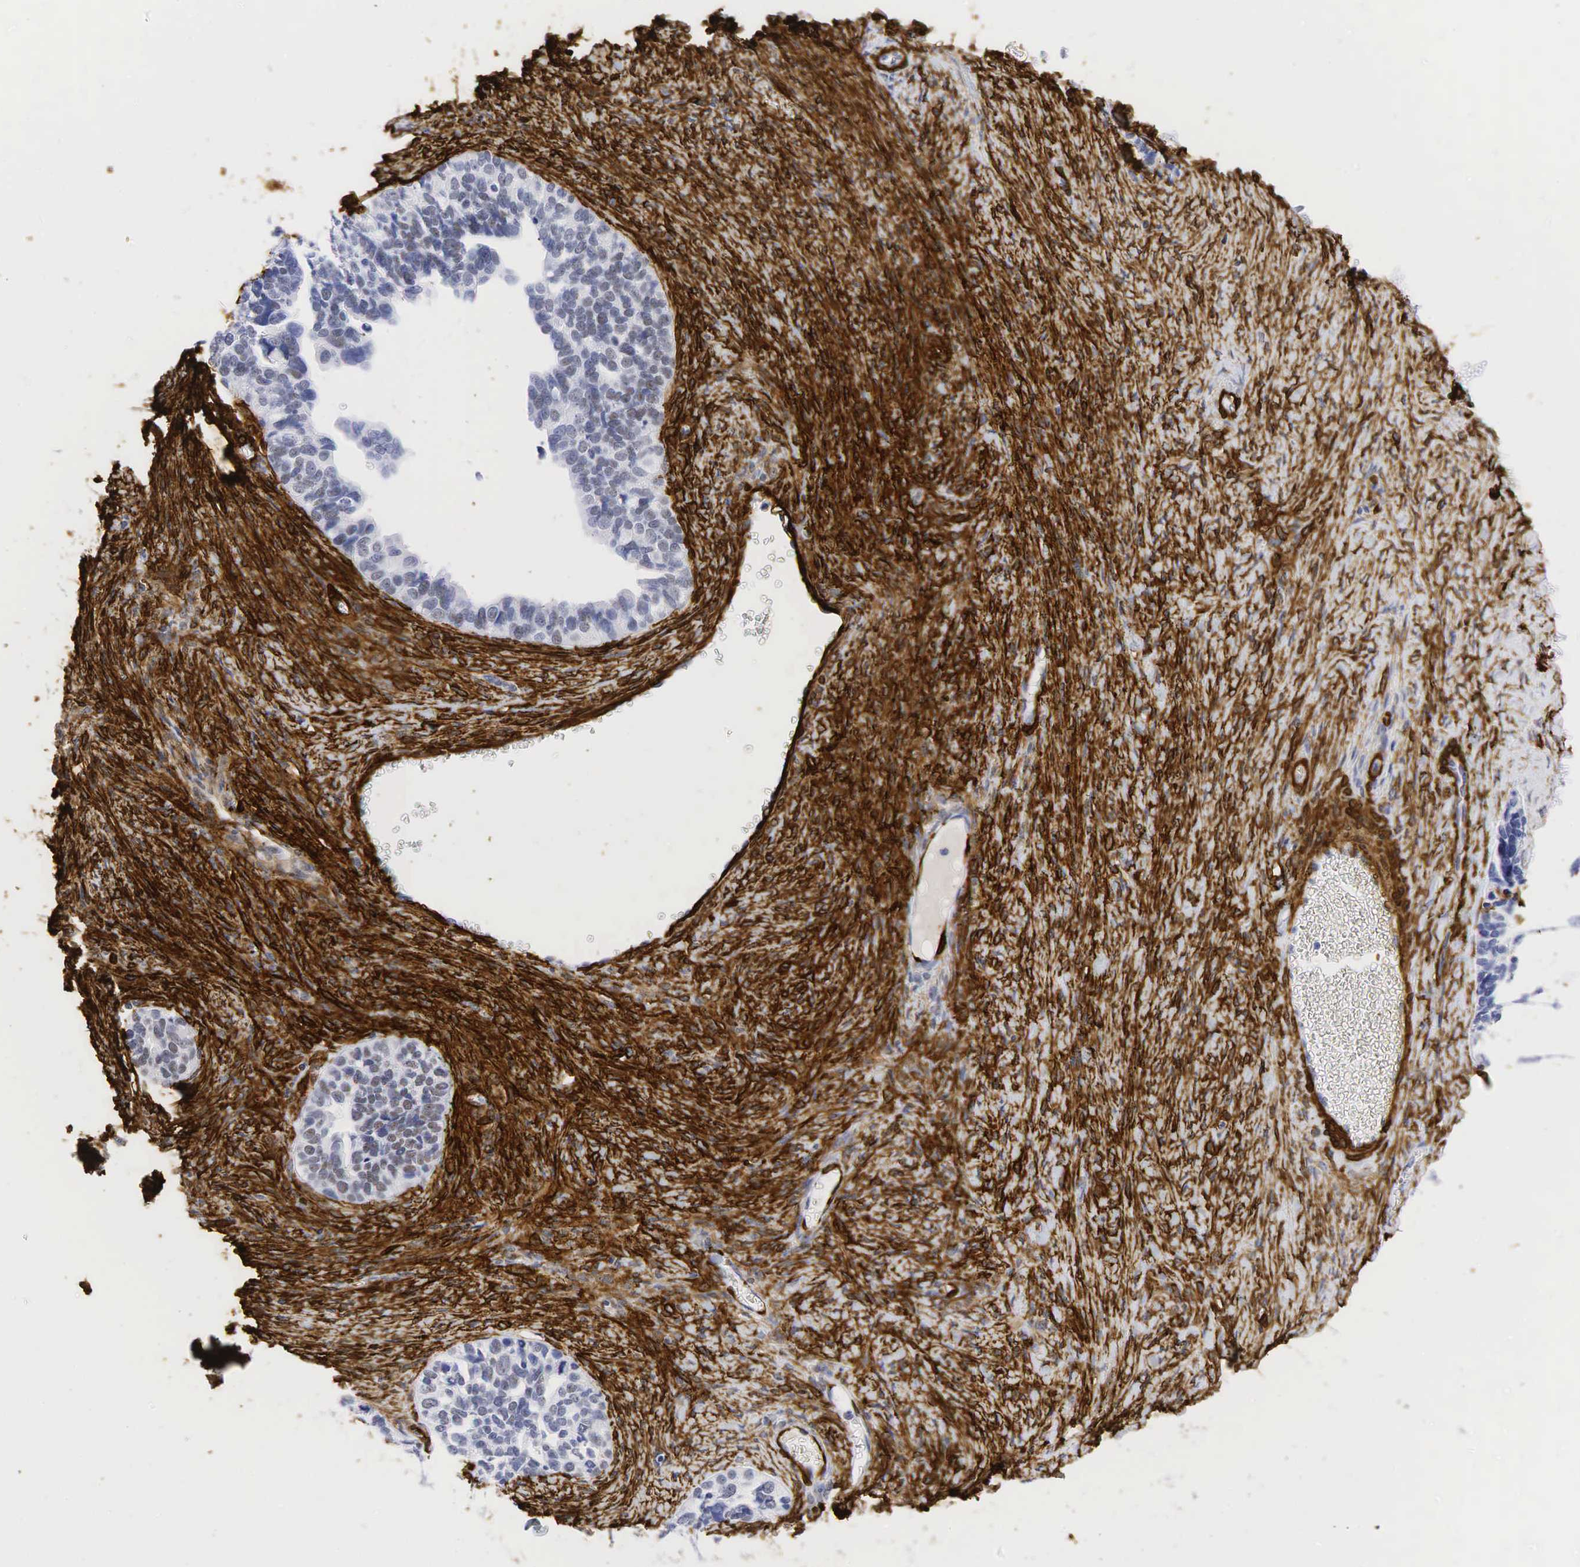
{"staining": {"intensity": "moderate", "quantity": "25%-75%", "location": "nuclear"}, "tissue": "ovarian cancer", "cell_type": "Tumor cells", "image_type": "cancer", "snomed": [{"axis": "morphology", "description": "Cystadenocarcinoma, serous, NOS"}, {"axis": "topography", "description": "Ovary"}], "caption": "A micrograph of ovarian cancer stained for a protein exhibits moderate nuclear brown staining in tumor cells.", "gene": "ACTA2", "patient": {"sex": "female", "age": 77}}